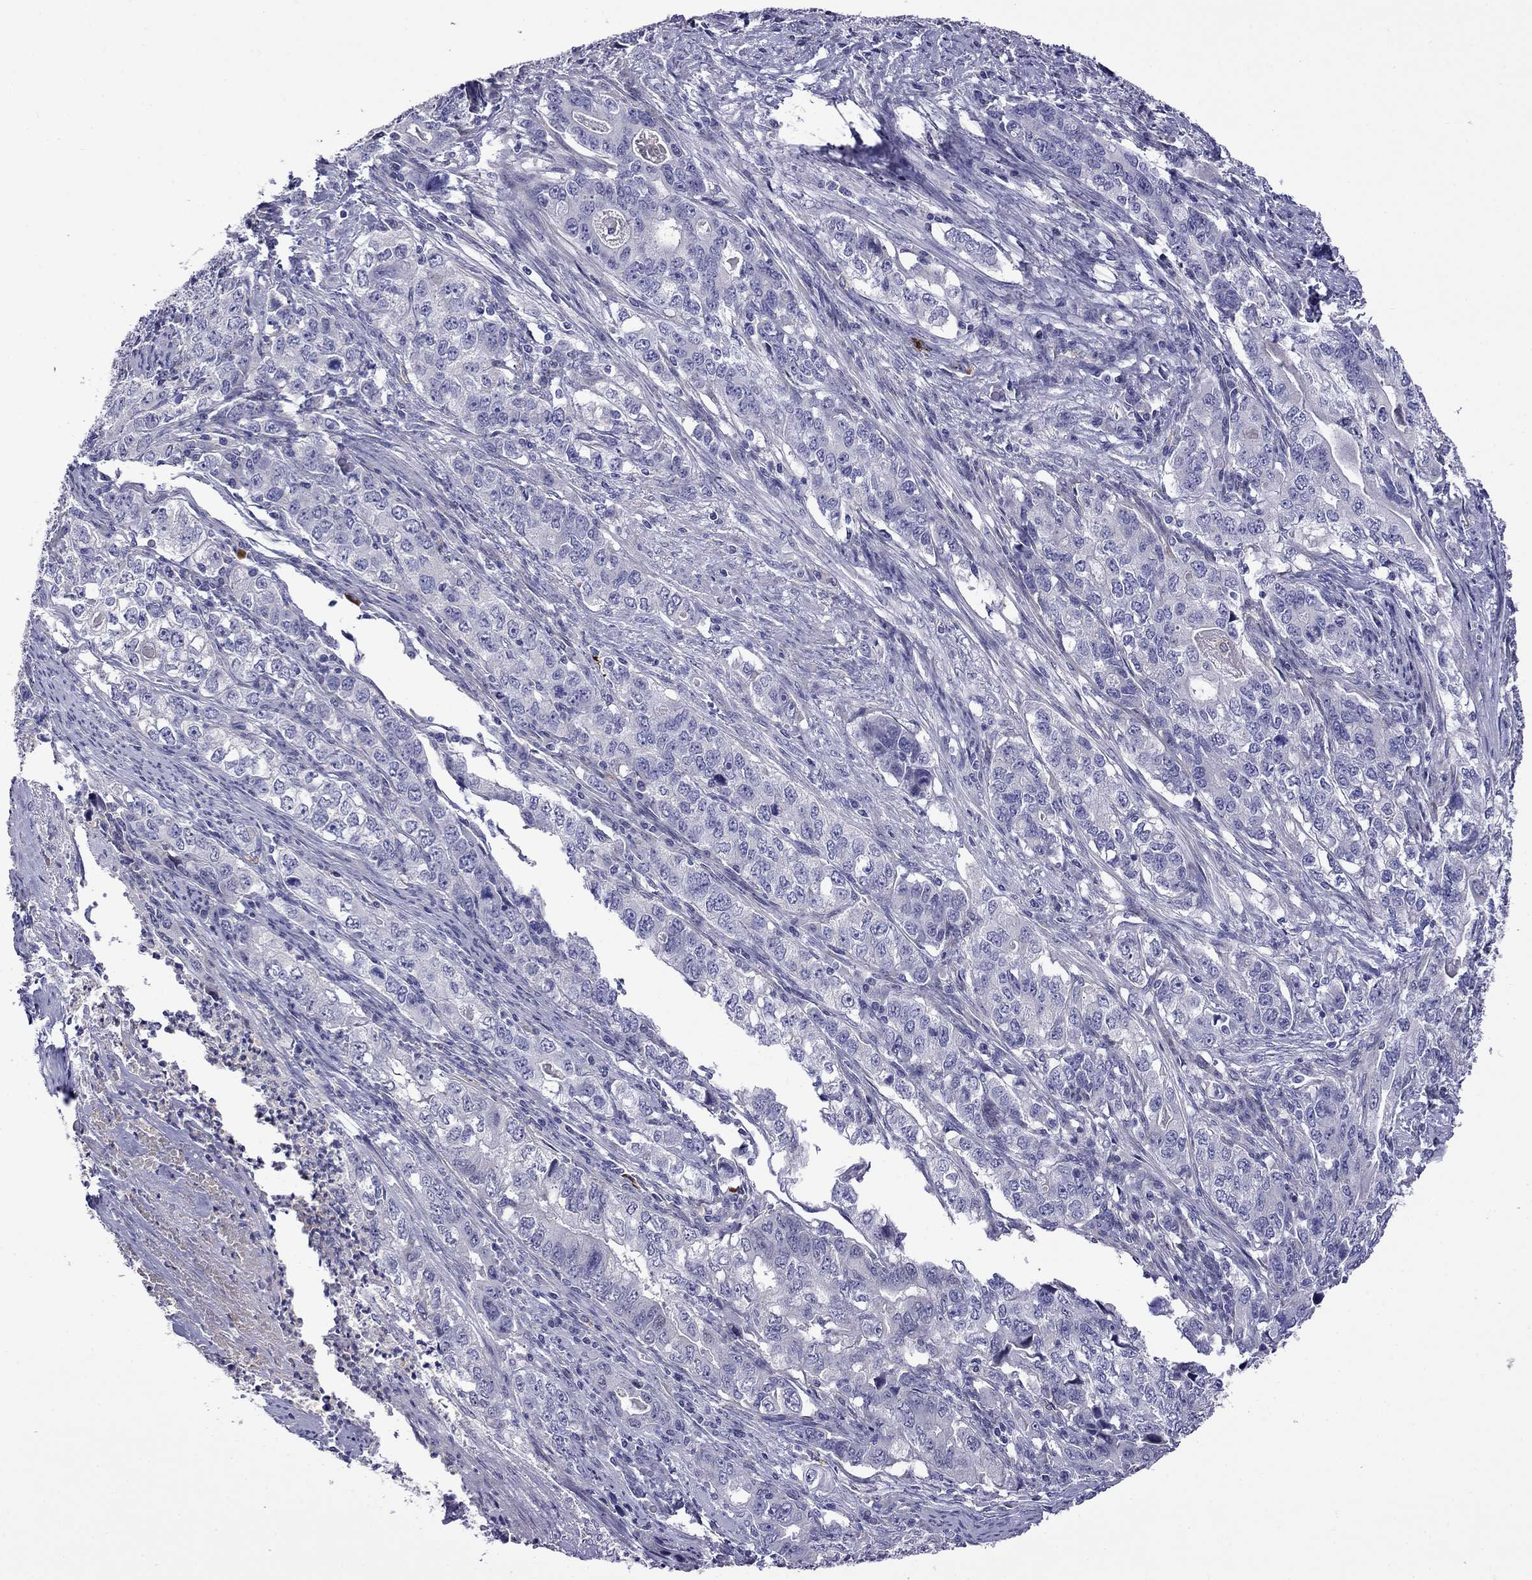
{"staining": {"intensity": "negative", "quantity": "none", "location": "none"}, "tissue": "stomach cancer", "cell_type": "Tumor cells", "image_type": "cancer", "snomed": [{"axis": "morphology", "description": "Adenocarcinoma, NOS"}, {"axis": "topography", "description": "Stomach, lower"}], "caption": "There is no significant positivity in tumor cells of stomach cancer (adenocarcinoma).", "gene": "STAR", "patient": {"sex": "female", "age": 72}}